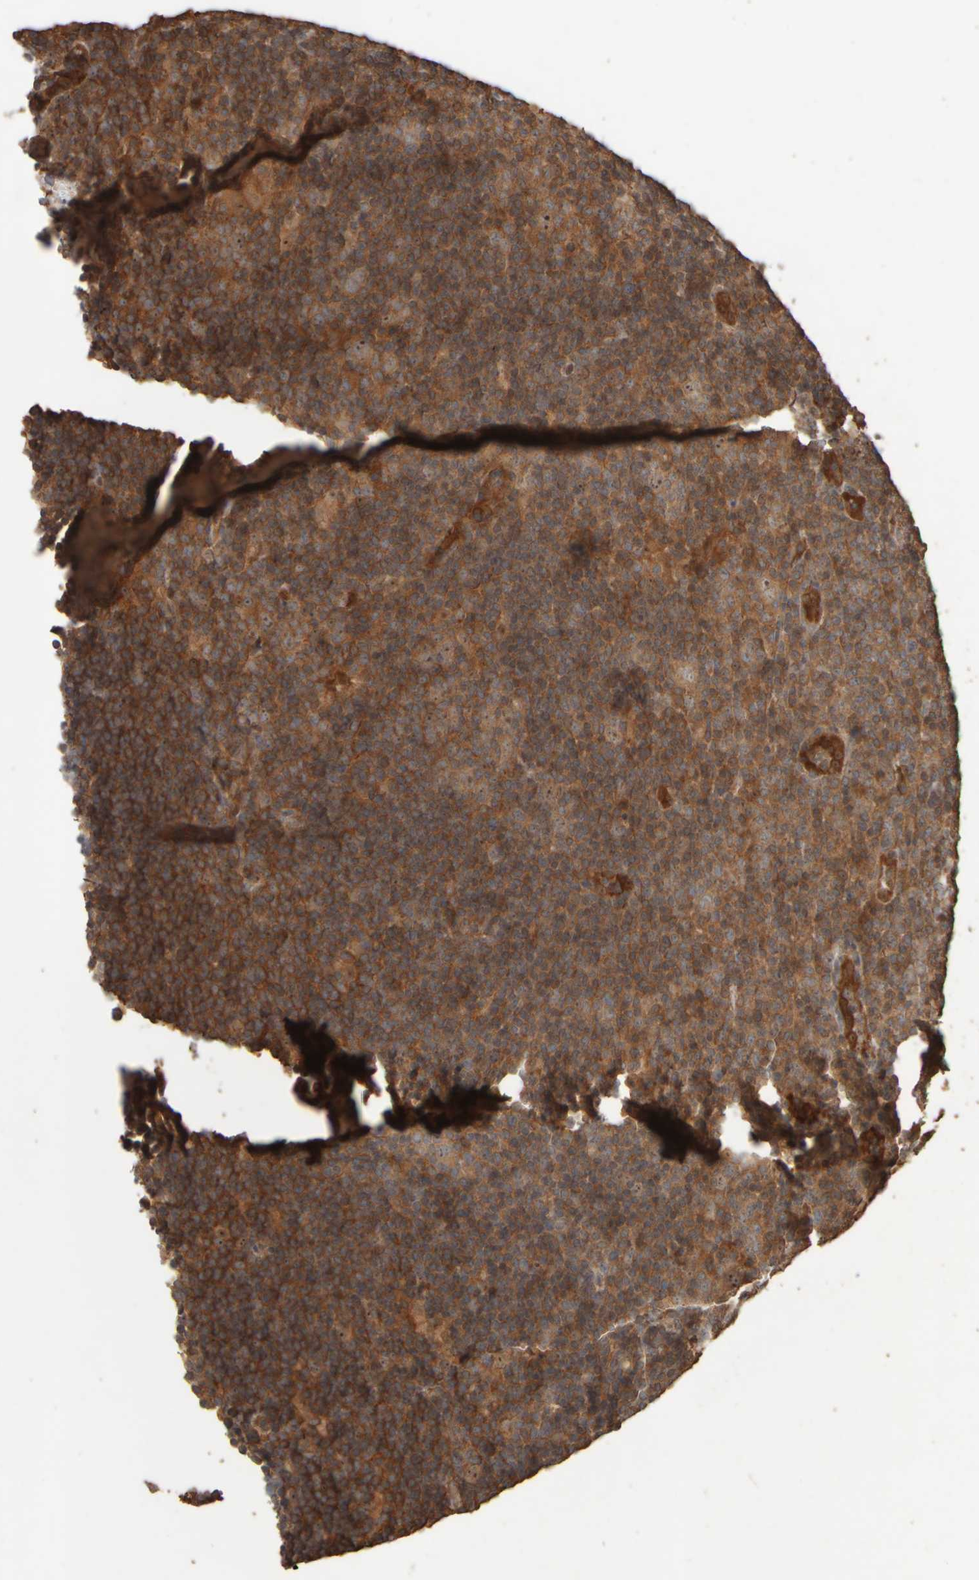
{"staining": {"intensity": "moderate", "quantity": ">75%", "location": "cytoplasmic/membranous,nuclear"}, "tissue": "lymphoma", "cell_type": "Tumor cells", "image_type": "cancer", "snomed": [{"axis": "morphology", "description": "Hodgkin's disease, NOS"}, {"axis": "topography", "description": "Lymph node"}], "caption": "Lymphoma stained with DAB (3,3'-diaminobenzidine) immunohistochemistry (IHC) exhibits medium levels of moderate cytoplasmic/membranous and nuclear staining in approximately >75% of tumor cells.", "gene": "SPHK1", "patient": {"sex": "female", "age": 57}}